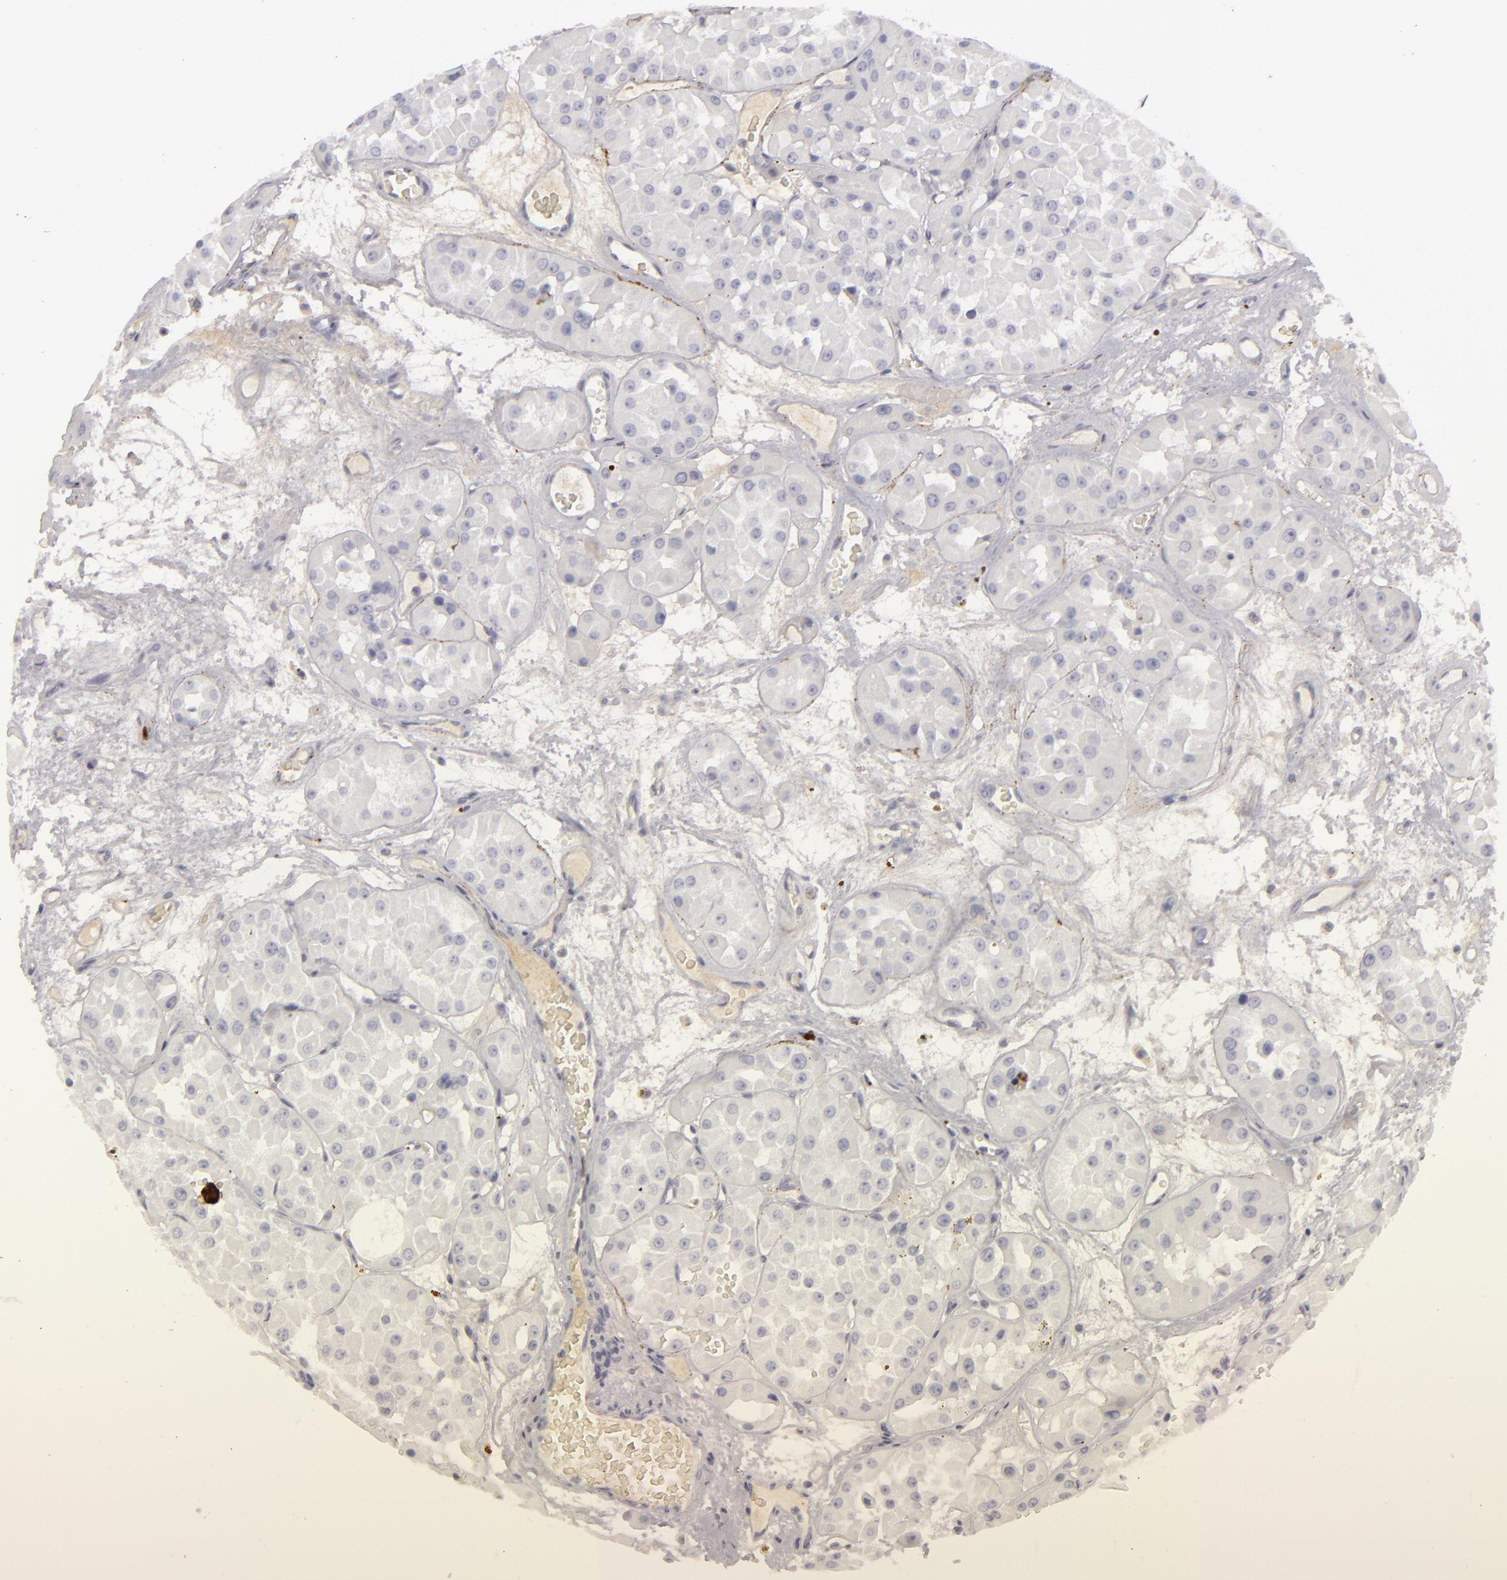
{"staining": {"intensity": "negative", "quantity": "none", "location": "none"}, "tissue": "renal cancer", "cell_type": "Tumor cells", "image_type": "cancer", "snomed": [{"axis": "morphology", "description": "Adenocarcinoma, uncertain malignant potential"}, {"axis": "topography", "description": "Kidney"}], "caption": "Immunohistochemical staining of renal cancer displays no significant expression in tumor cells. (Stains: DAB (3,3'-diaminobenzidine) immunohistochemistry with hematoxylin counter stain, Microscopy: brightfield microscopy at high magnification).", "gene": "C9", "patient": {"sex": "male", "age": 63}}